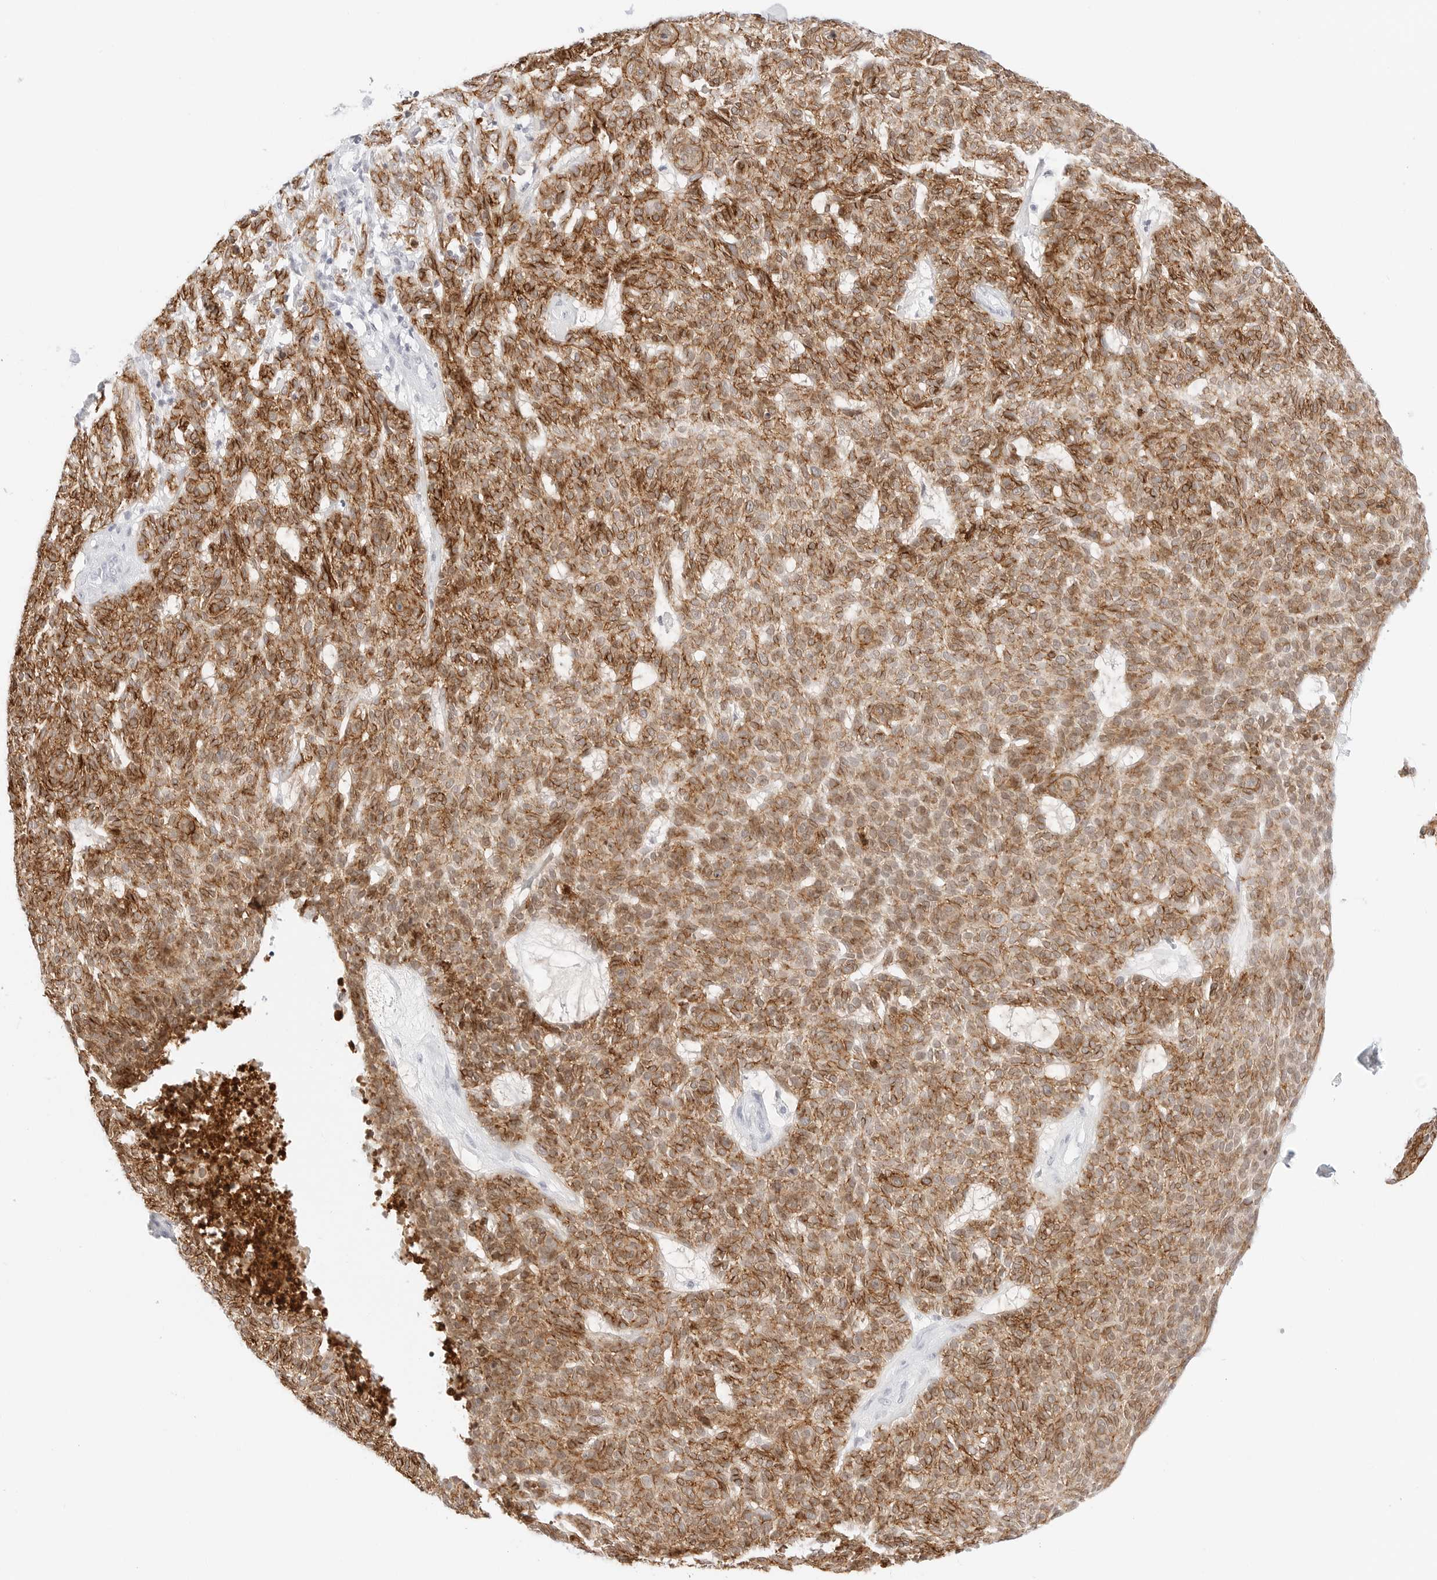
{"staining": {"intensity": "strong", "quantity": ">75%", "location": "cytoplasmic/membranous"}, "tissue": "skin cancer", "cell_type": "Tumor cells", "image_type": "cancer", "snomed": [{"axis": "morphology", "description": "Squamous cell carcinoma, NOS"}, {"axis": "topography", "description": "Skin"}], "caption": "A micrograph of squamous cell carcinoma (skin) stained for a protein demonstrates strong cytoplasmic/membranous brown staining in tumor cells.", "gene": "CDH1", "patient": {"sex": "female", "age": 90}}